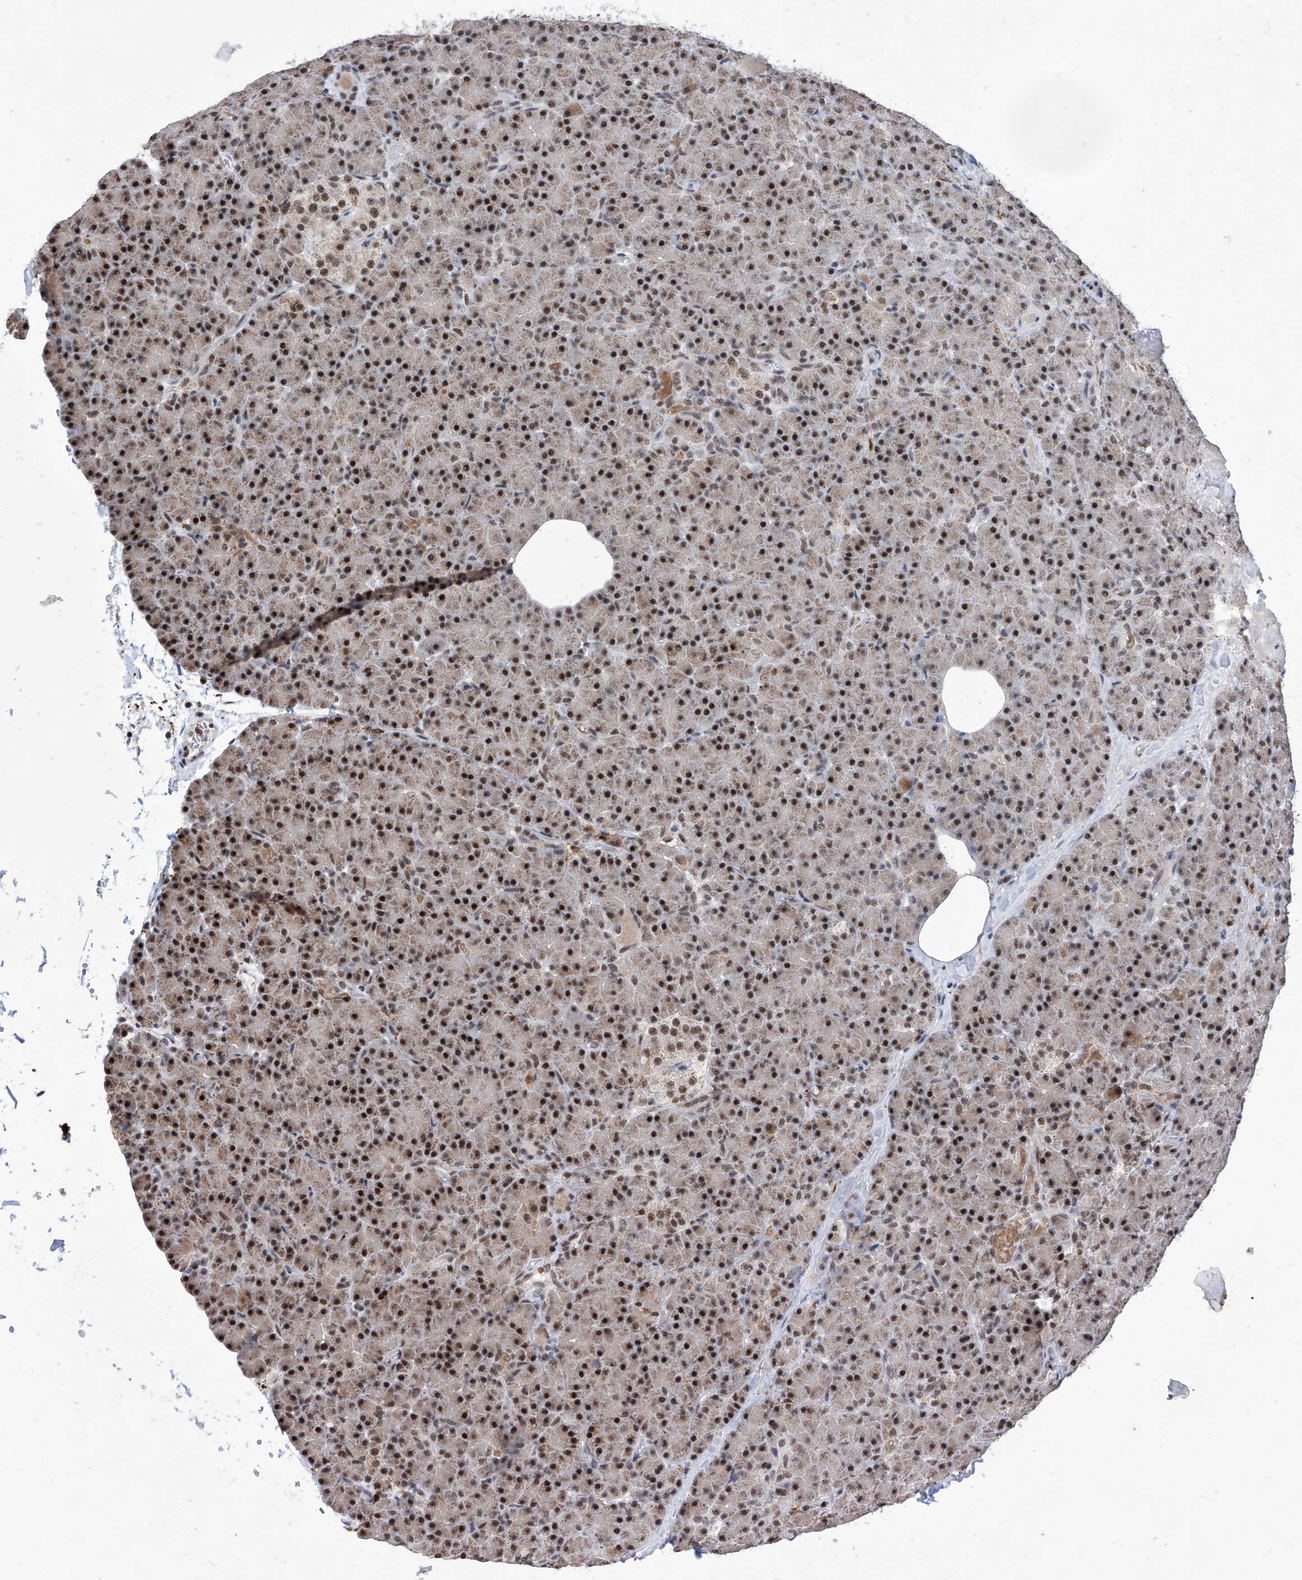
{"staining": {"intensity": "strong", "quantity": ">75%", "location": "nuclear"}, "tissue": "pancreas", "cell_type": "Exocrine glandular cells", "image_type": "normal", "snomed": [{"axis": "morphology", "description": "Normal tissue, NOS"}, {"axis": "topography", "description": "Pancreas"}], "caption": "A photomicrograph of human pancreas stained for a protein exhibits strong nuclear brown staining in exocrine glandular cells. (DAB (3,3'-diaminobenzidine) = brown stain, brightfield microscopy at high magnification).", "gene": "PHF5A", "patient": {"sex": "female", "age": 43}}